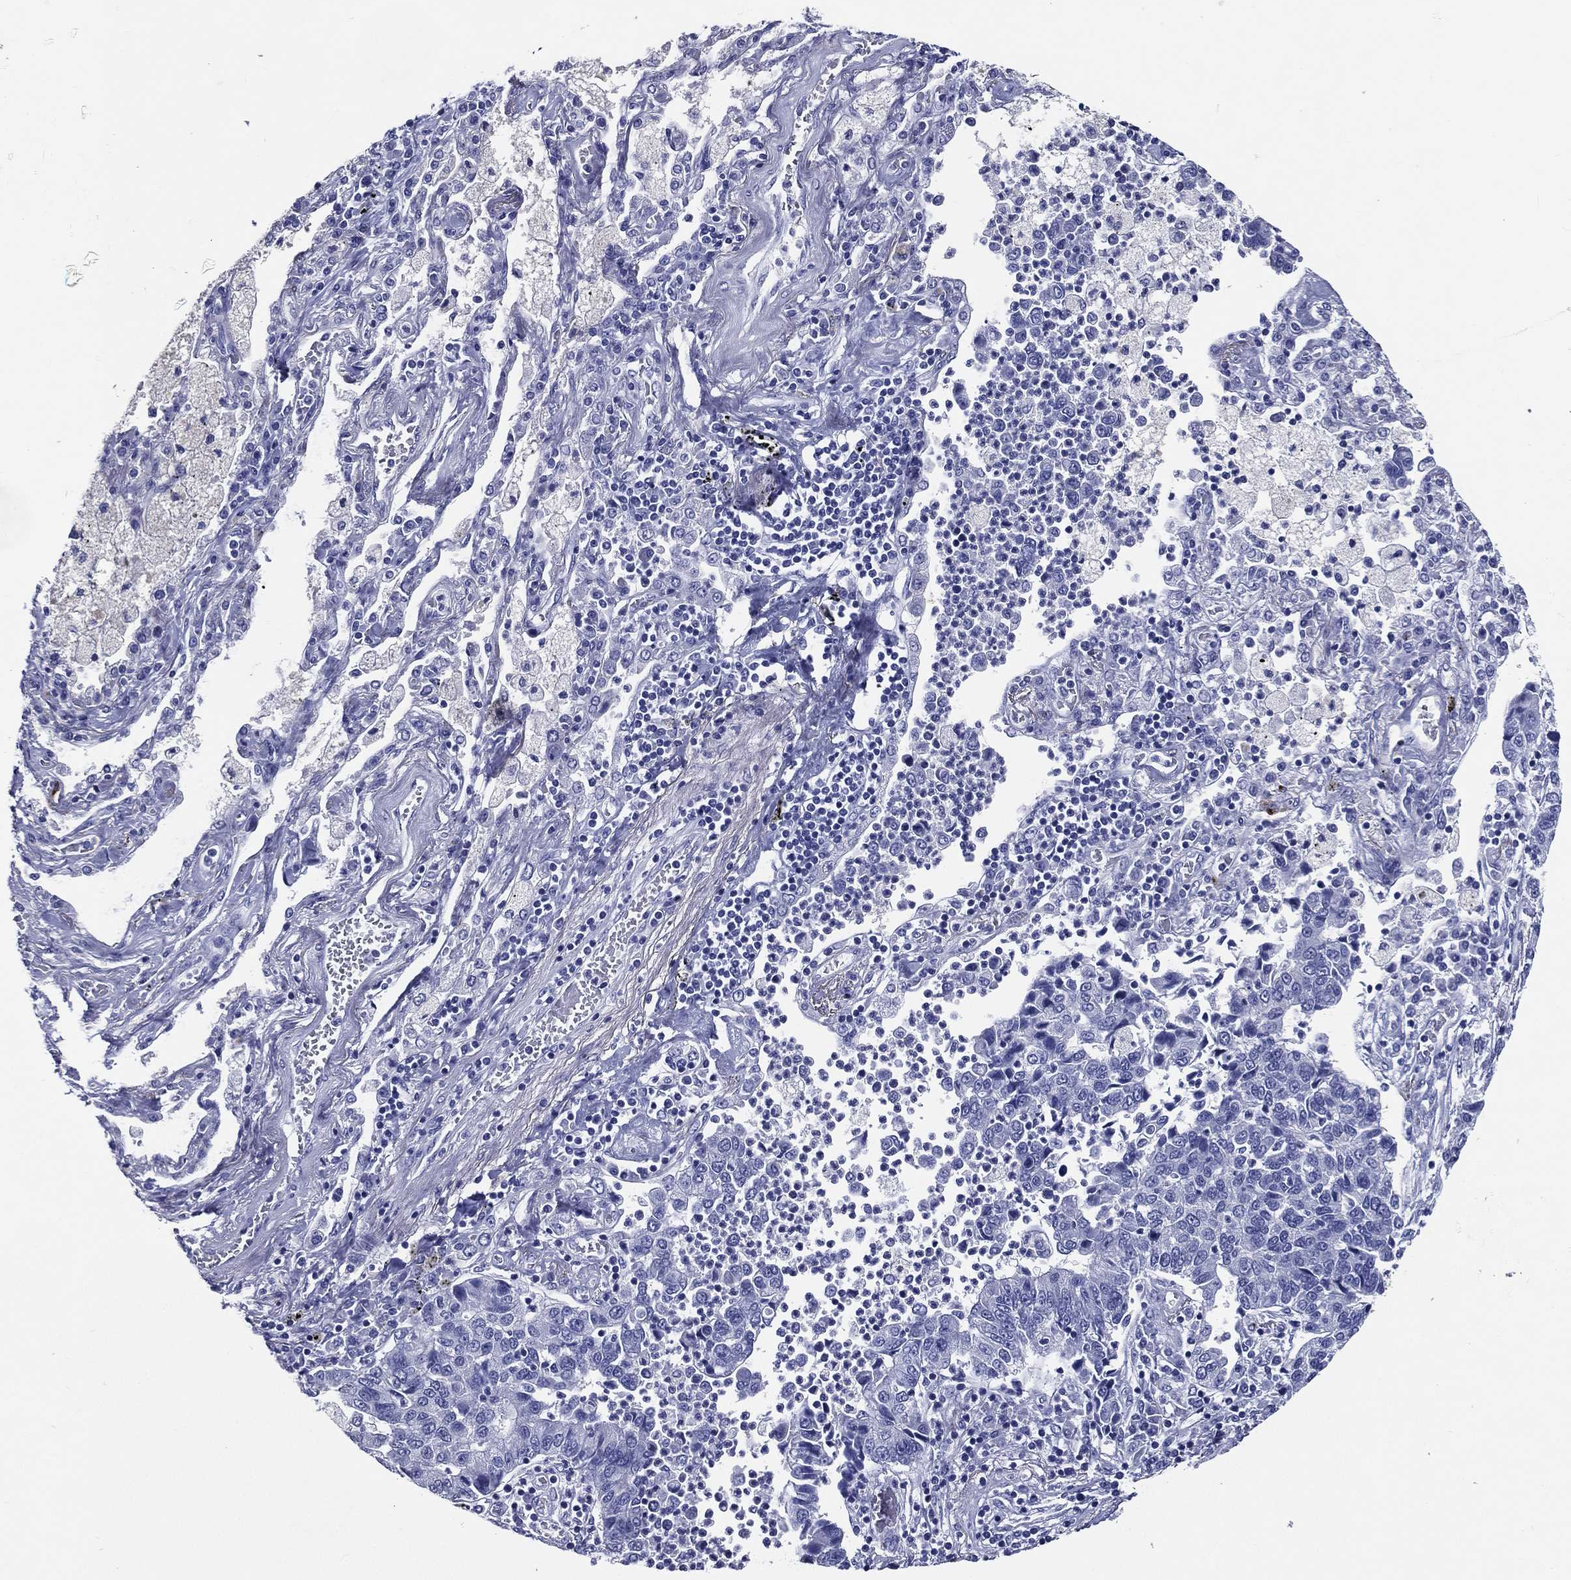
{"staining": {"intensity": "negative", "quantity": "none", "location": "none"}, "tissue": "lung cancer", "cell_type": "Tumor cells", "image_type": "cancer", "snomed": [{"axis": "morphology", "description": "Adenocarcinoma, NOS"}, {"axis": "topography", "description": "Lung"}], "caption": "Tumor cells show no significant positivity in lung cancer.", "gene": "ACE2", "patient": {"sex": "female", "age": 57}}